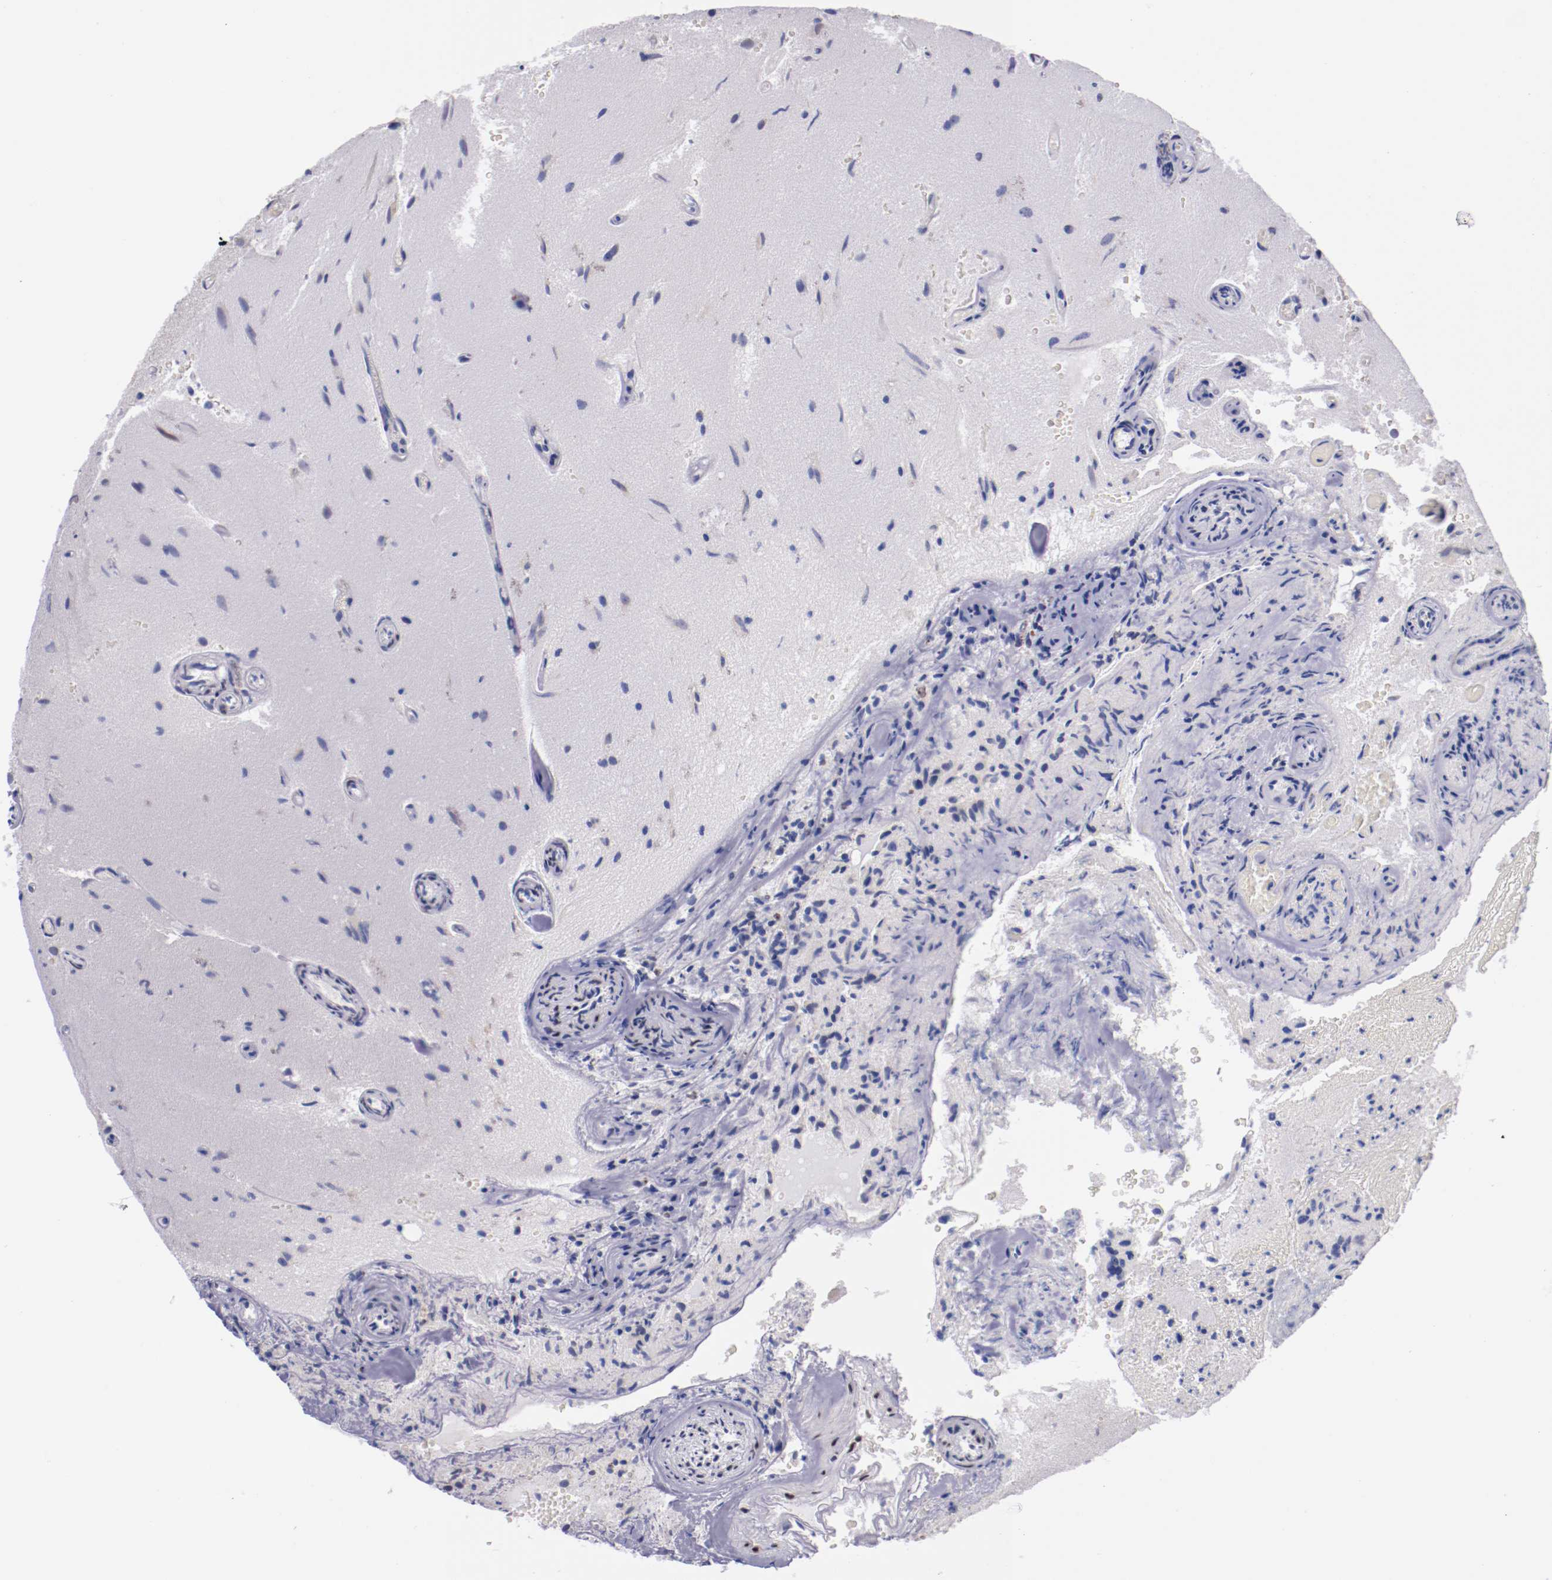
{"staining": {"intensity": "weak", "quantity": "<25%", "location": "nuclear"}, "tissue": "glioma", "cell_type": "Tumor cells", "image_type": "cancer", "snomed": [{"axis": "morphology", "description": "Normal tissue, NOS"}, {"axis": "morphology", "description": "Glioma, malignant, High grade"}, {"axis": "topography", "description": "Cerebral cortex"}], "caption": "Glioma stained for a protein using immunohistochemistry shows no positivity tumor cells.", "gene": "SRF", "patient": {"sex": "male", "age": 75}}